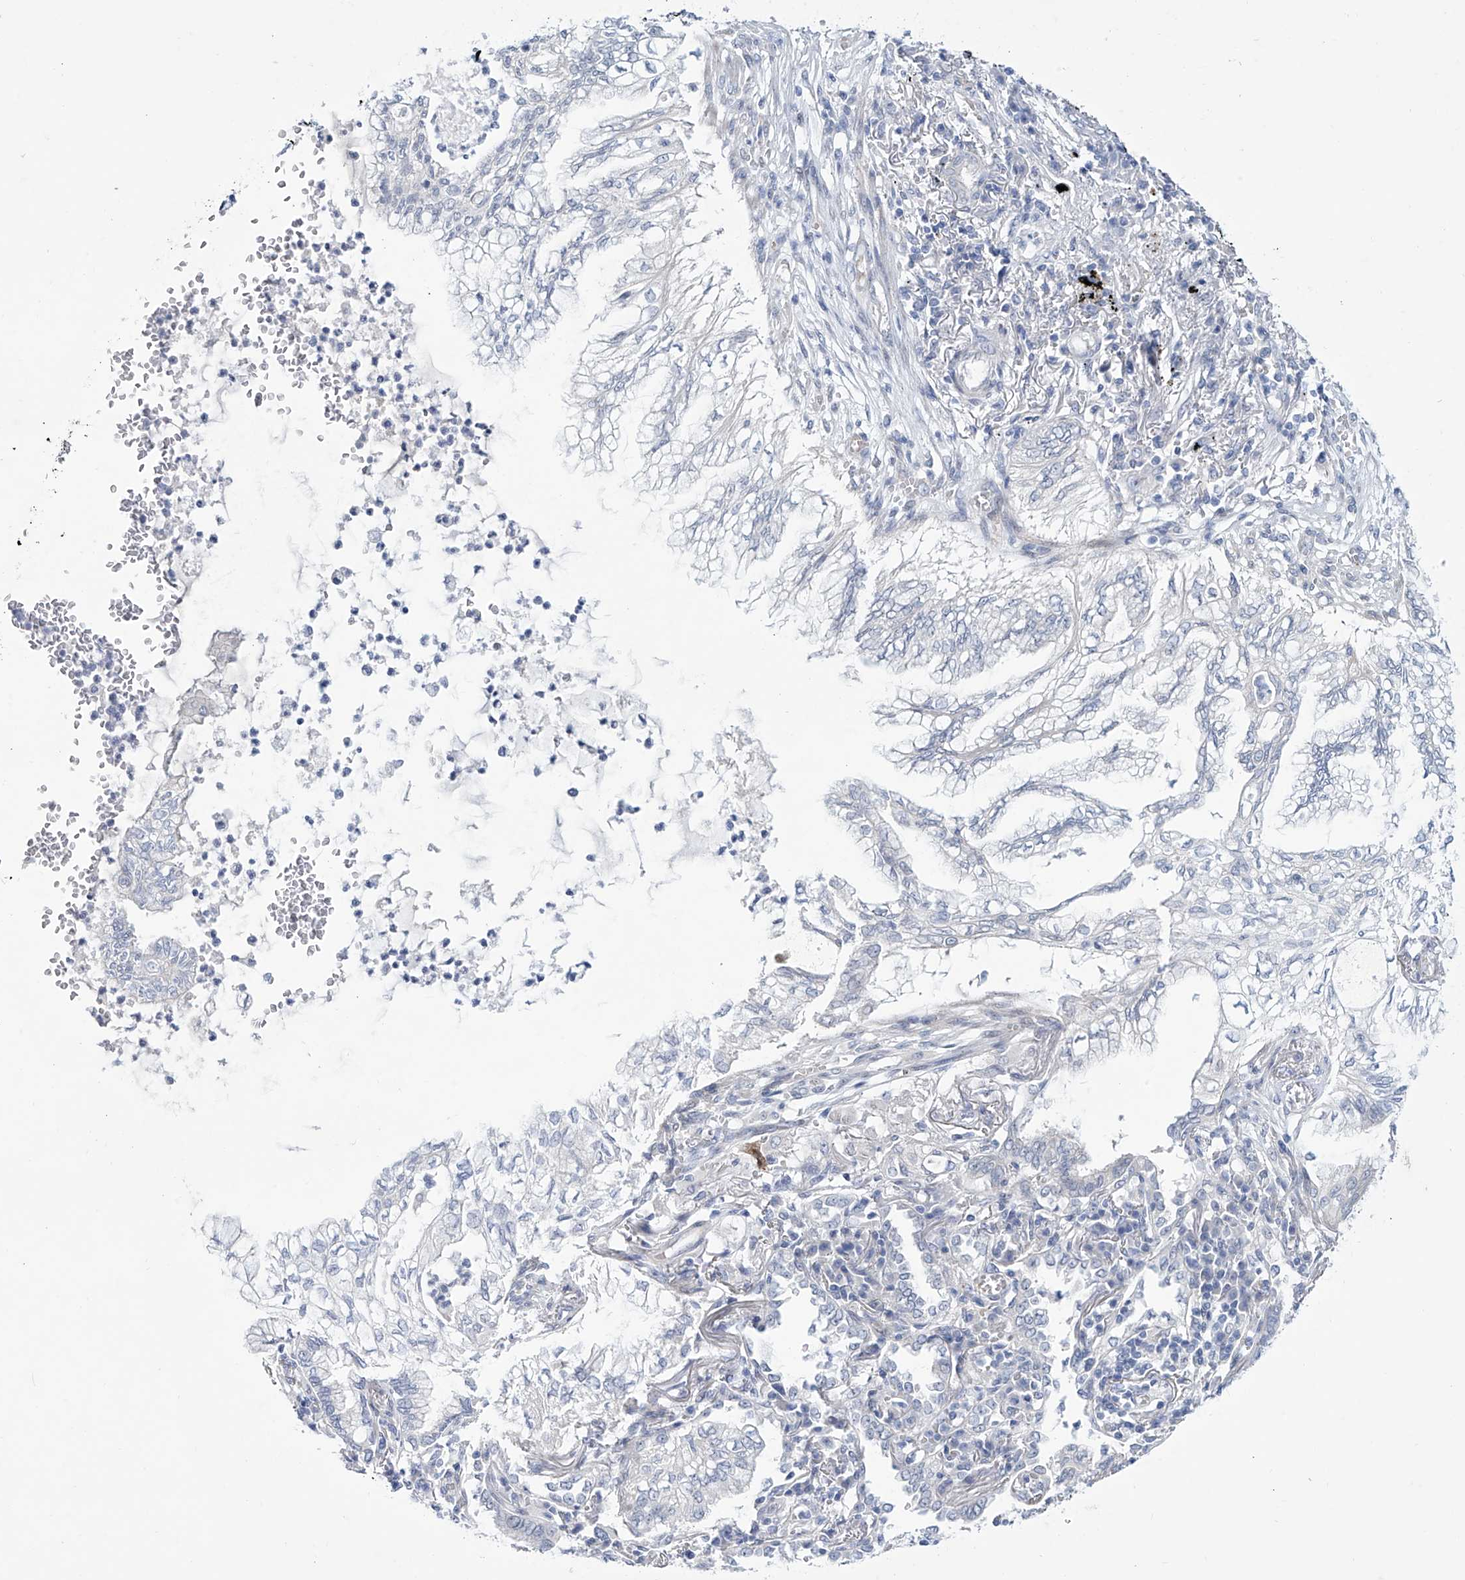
{"staining": {"intensity": "negative", "quantity": "none", "location": "none"}, "tissue": "lung cancer", "cell_type": "Tumor cells", "image_type": "cancer", "snomed": [{"axis": "morphology", "description": "Adenocarcinoma, NOS"}, {"axis": "topography", "description": "Lung"}], "caption": "This is an immunohistochemistry (IHC) image of adenocarcinoma (lung). There is no expression in tumor cells.", "gene": "TRIM60", "patient": {"sex": "female", "age": 70}}